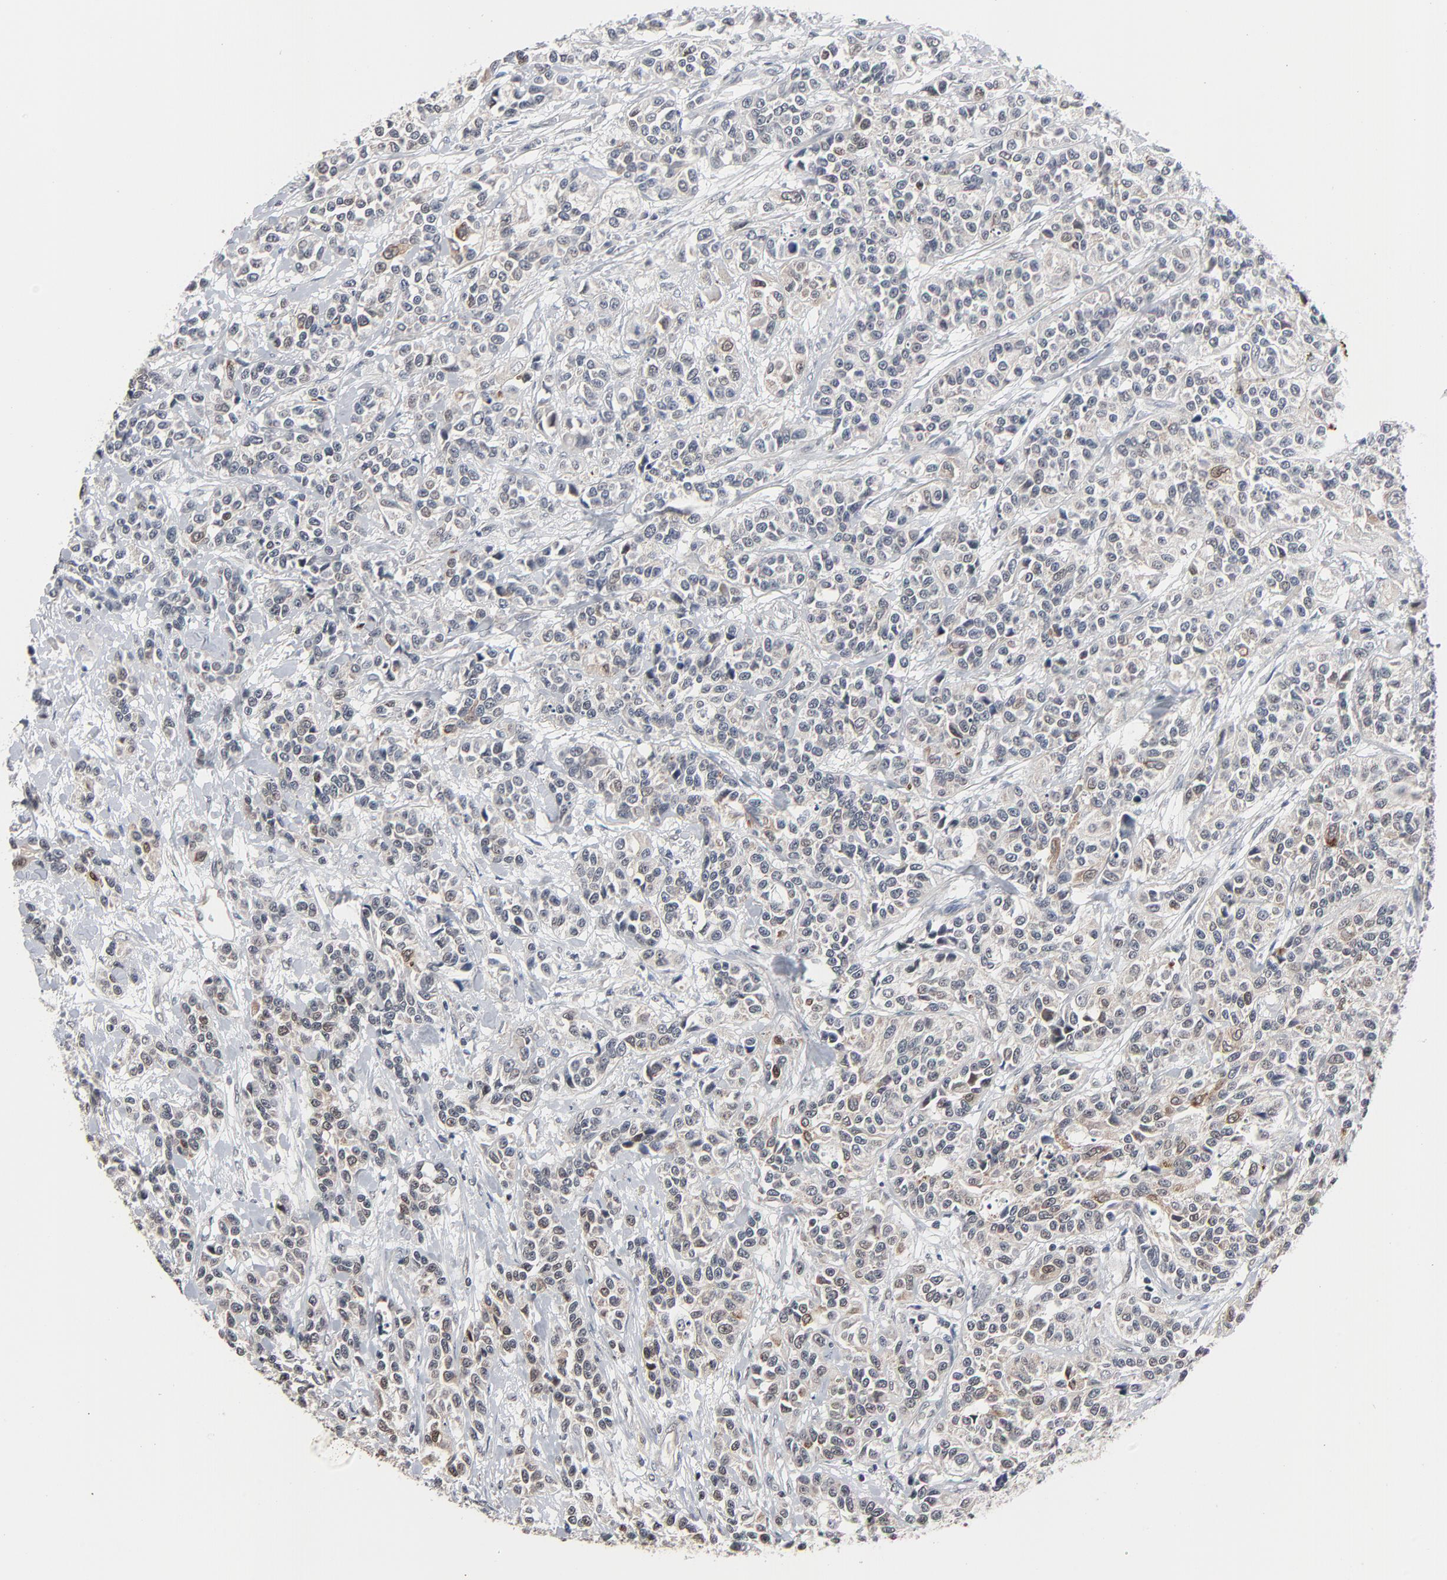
{"staining": {"intensity": "moderate", "quantity": "<25%", "location": "cytoplasmic/membranous"}, "tissue": "urothelial cancer", "cell_type": "Tumor cells", "image_type": "cancer", "snomed": [{"axis": "morphology", "description": "Urothelial carcinoma, High grade"}, {"axis": "topography", "description": "Urinary bladder"}], "caption": "Immunohistochemical staining of urothelial carcinoma (high-grade) reveals low levels of moderate cytoplasmic/membranous positivity in about <25% of tumor cells.", "gene": "ZNF419", "patient": {"sex": "female", "age": 81}}